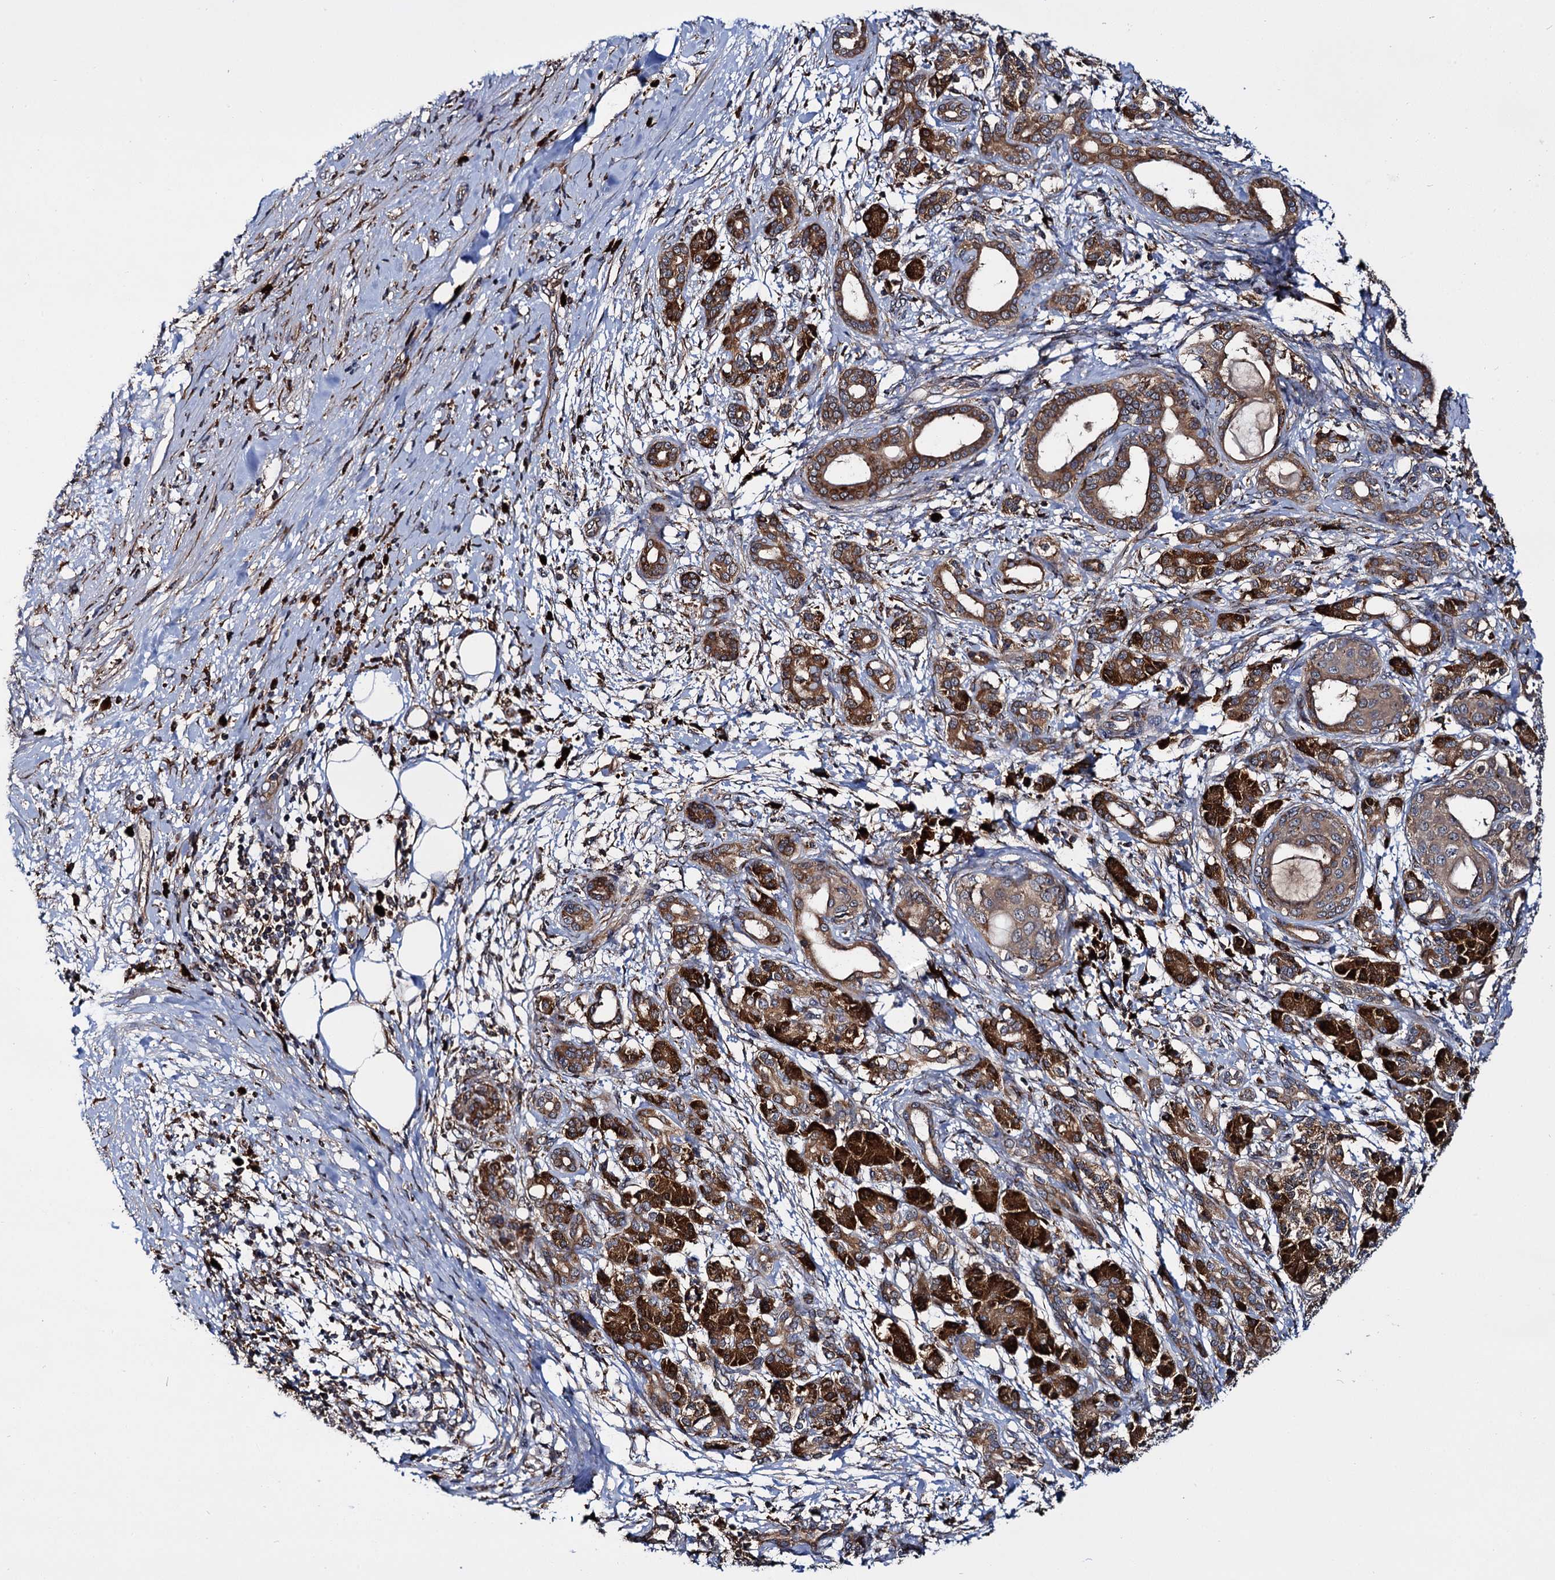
{"staining": {"intensity": "moderate", "quantity": ">75%", "location": "cytoplasmic/membranous"}, "tissue": "pancreatic cancer", "cell_type": "Tumor cells", "image_type": "cancer", "snomed": [{"axis": "morphology", "description": "Adenocarcinoma, NOS"}, {"axis": "topography", "description": "Pancreas"}], "caption": "IHC (DAB) staining of pancreatic adenocarcinoma shows moderate cytoplasmic/membranous protein staining in about >75% of tumor cells.", "gene": "UFM1", "patient": {"sex": "female", "age": 55}}